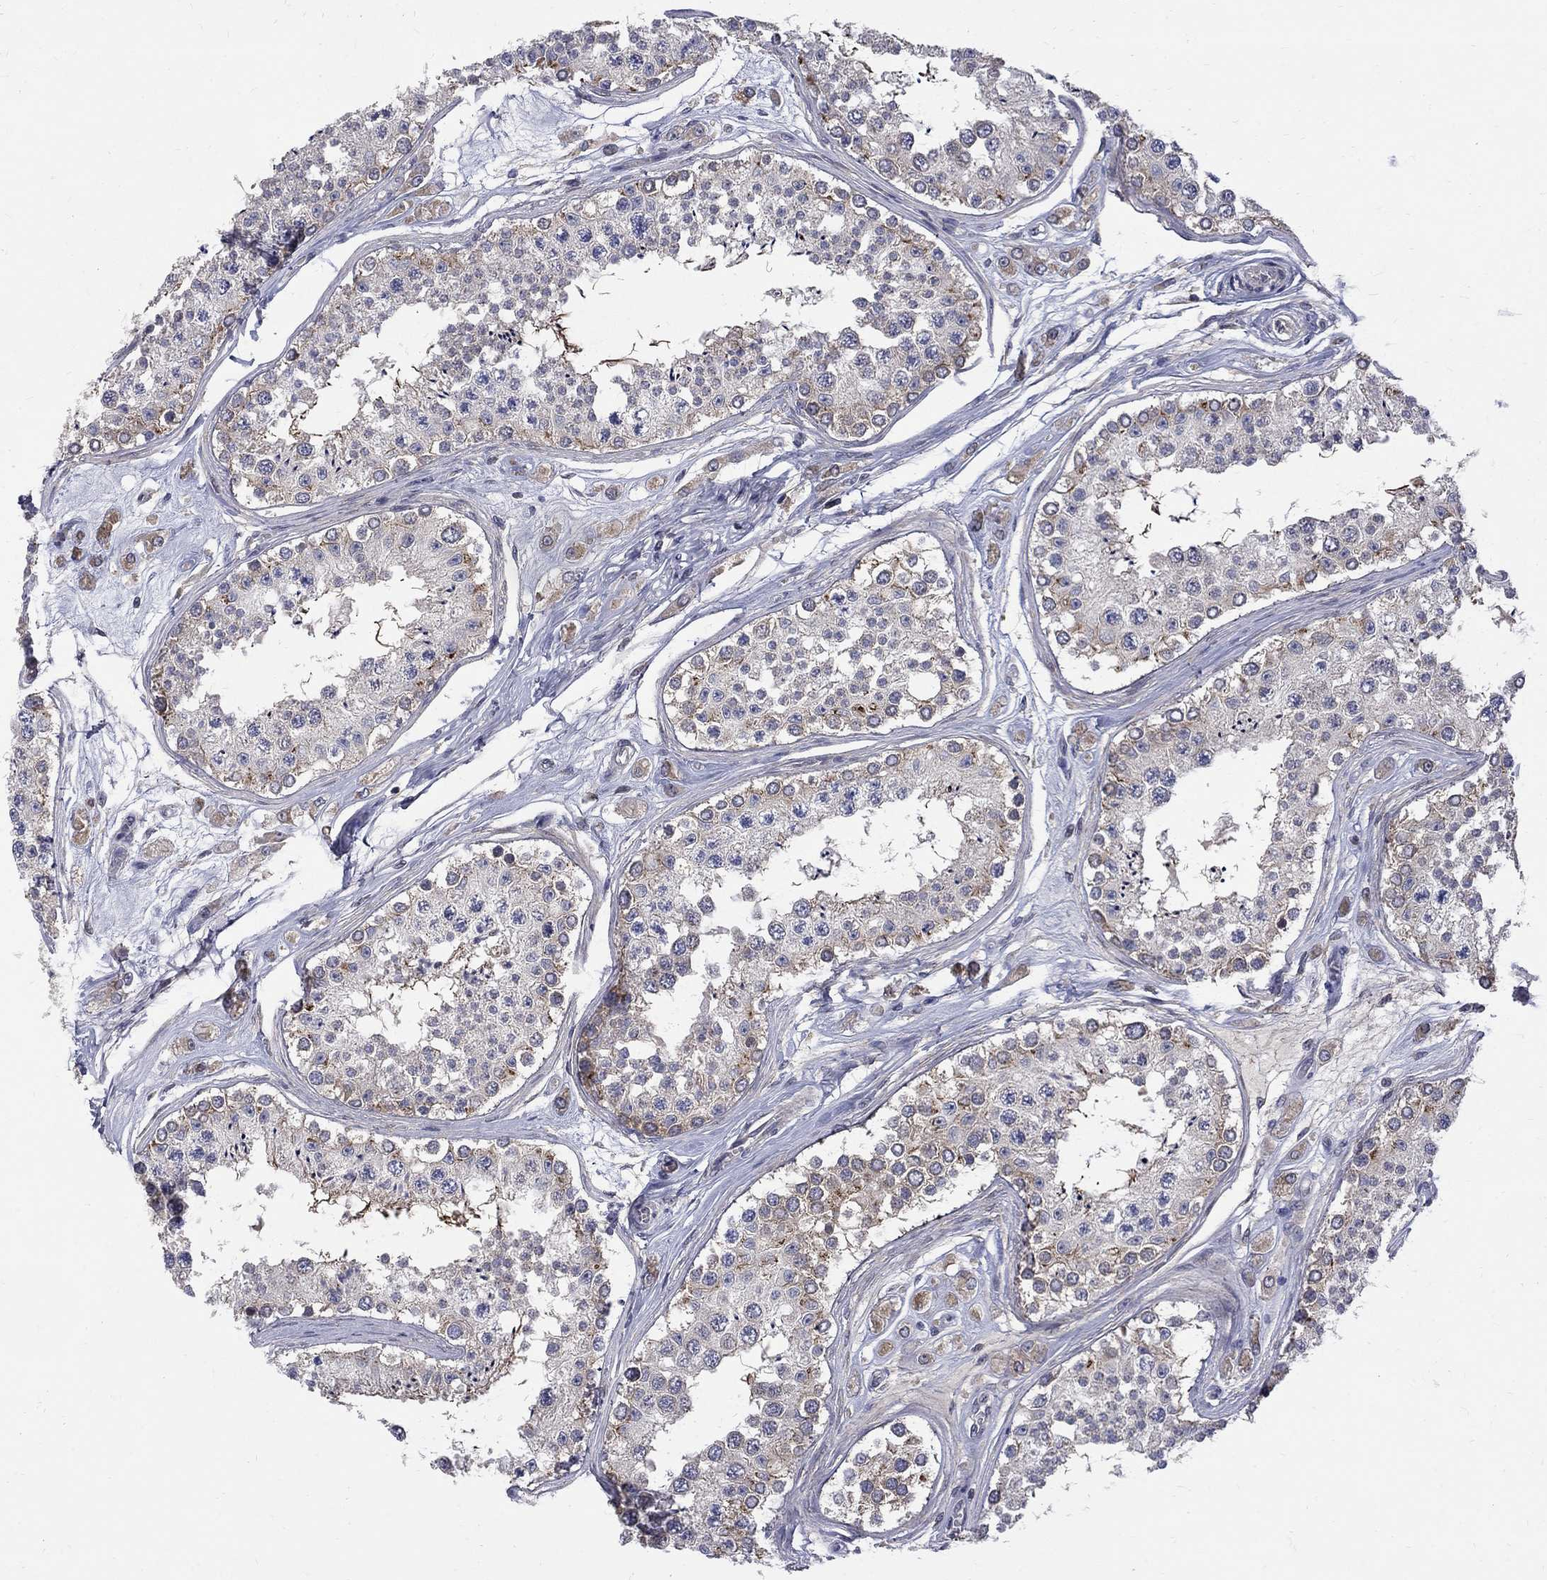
{"staining": {"intensity": "moderate", "quantity": "25%-75%", "location": "cytoplasmic/membranous"}, "tissue": "testis", "cell_type": "Cells in seminiferous ducts", "image_type": "normal", "snomed": [{"axis": "morphology", "description": "Normal tissue, NOS"}, {"axis": "topography", "description": "Testis"}], "caption": "Protein expression analysis of benign testis demonstrates moderate cytoplasmic/membranous staining in approximately 25%-75% of cells in seminiferous ducts. Immunohistochemistry (ihc) stains the protein of interest in brown and the nuclei are stained blue.", "gene": "SH2B1", "patient": {"sex": "male", "age": 25}}